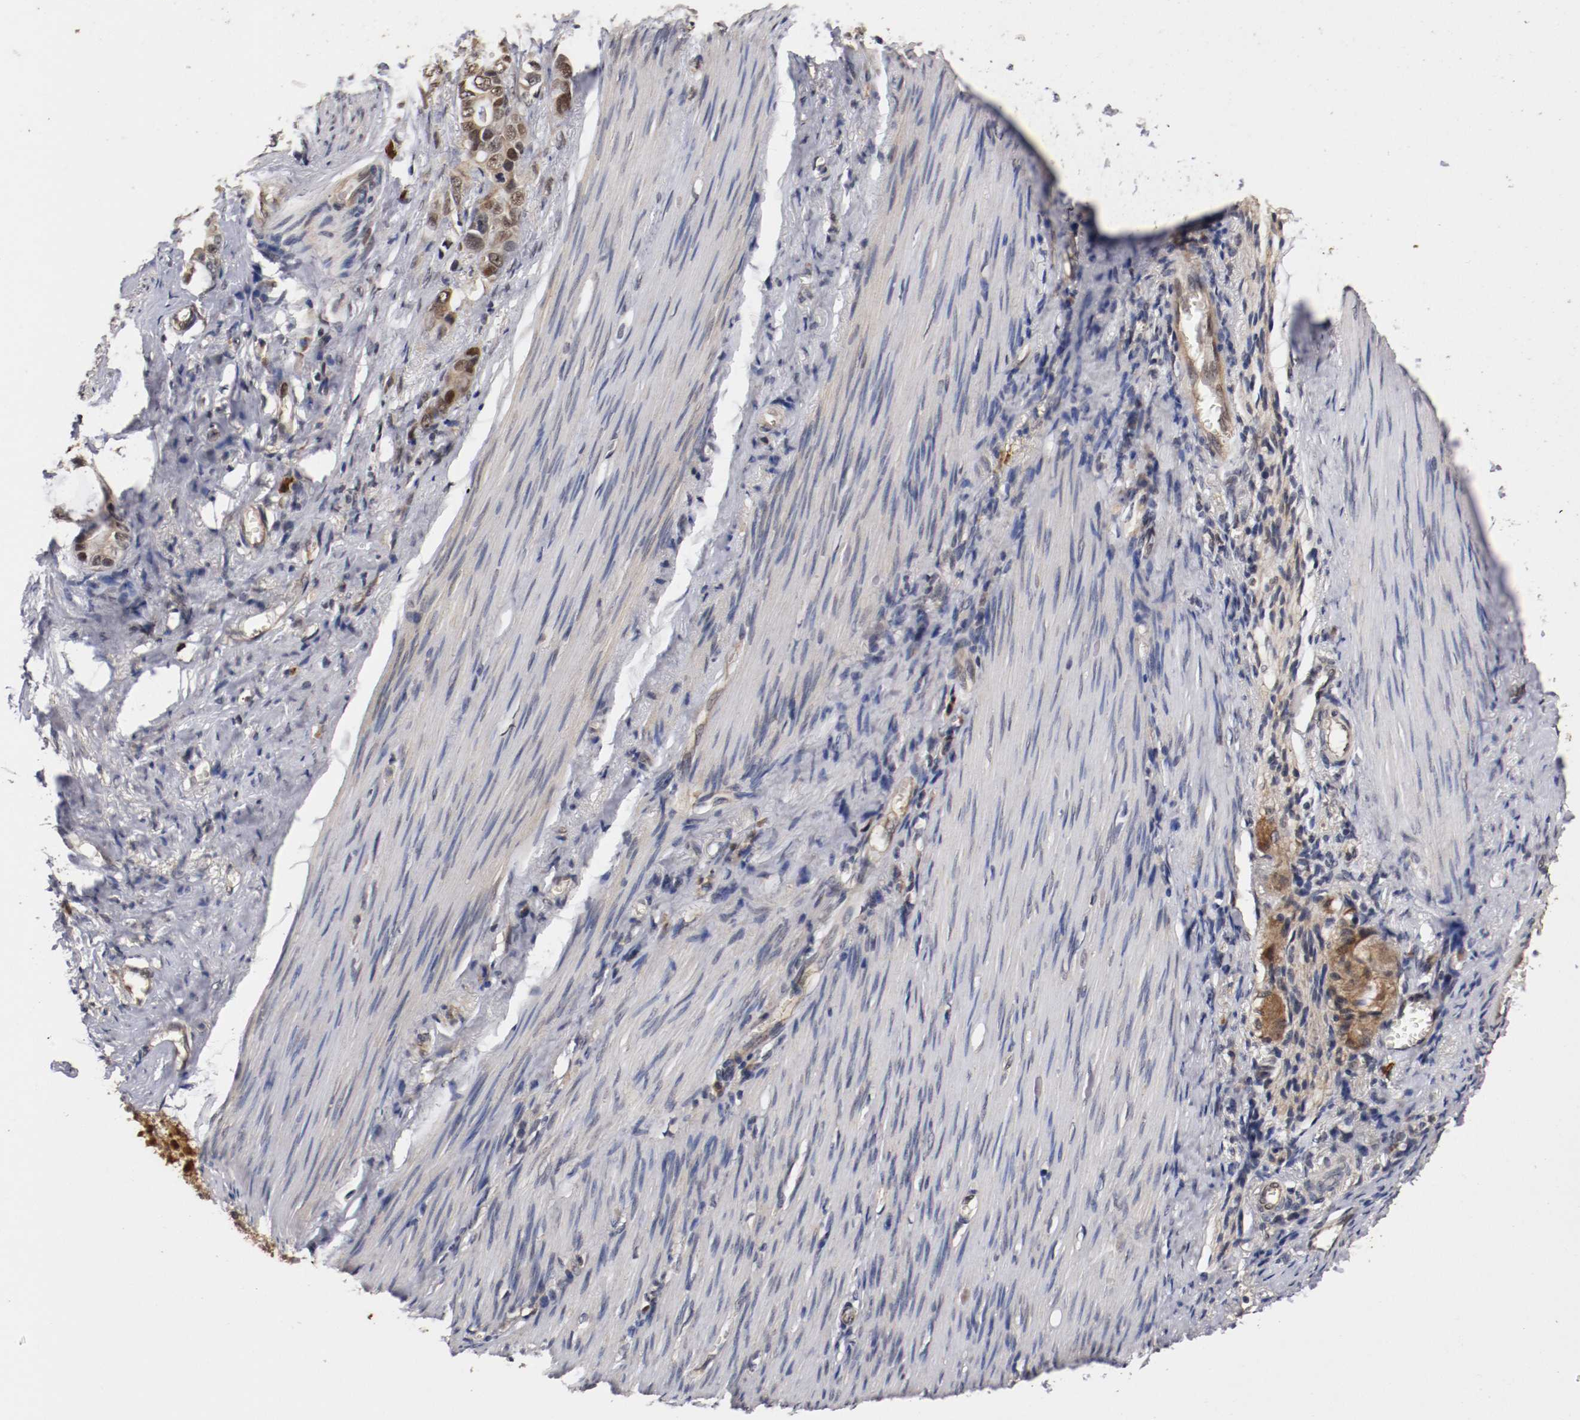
{"staining": {"intensity": "weak", "quantity": ">75%", "location": "cytoplasmic/membranous,nuclear"}, "tissue": "stomach cancer", "cell_type": "Tumor cells", "image_type": "cancer", "snomed": [{"axis": "morphology", "description": "Adenocarcinoma, NOS"}, {"axis": "topography", "description": "Stomach"}], "caption": "This image displays stomach cancer (adenocarcinoma) stained with IHC to label a protein in brown. The cytoplasmic/membranous and nuclear of tumor cells show weak positivity for the protein. Nuclei are counter-stained blue.", "gene": "DNMT3B", "patient": {"sex": "female", "age": 75}}